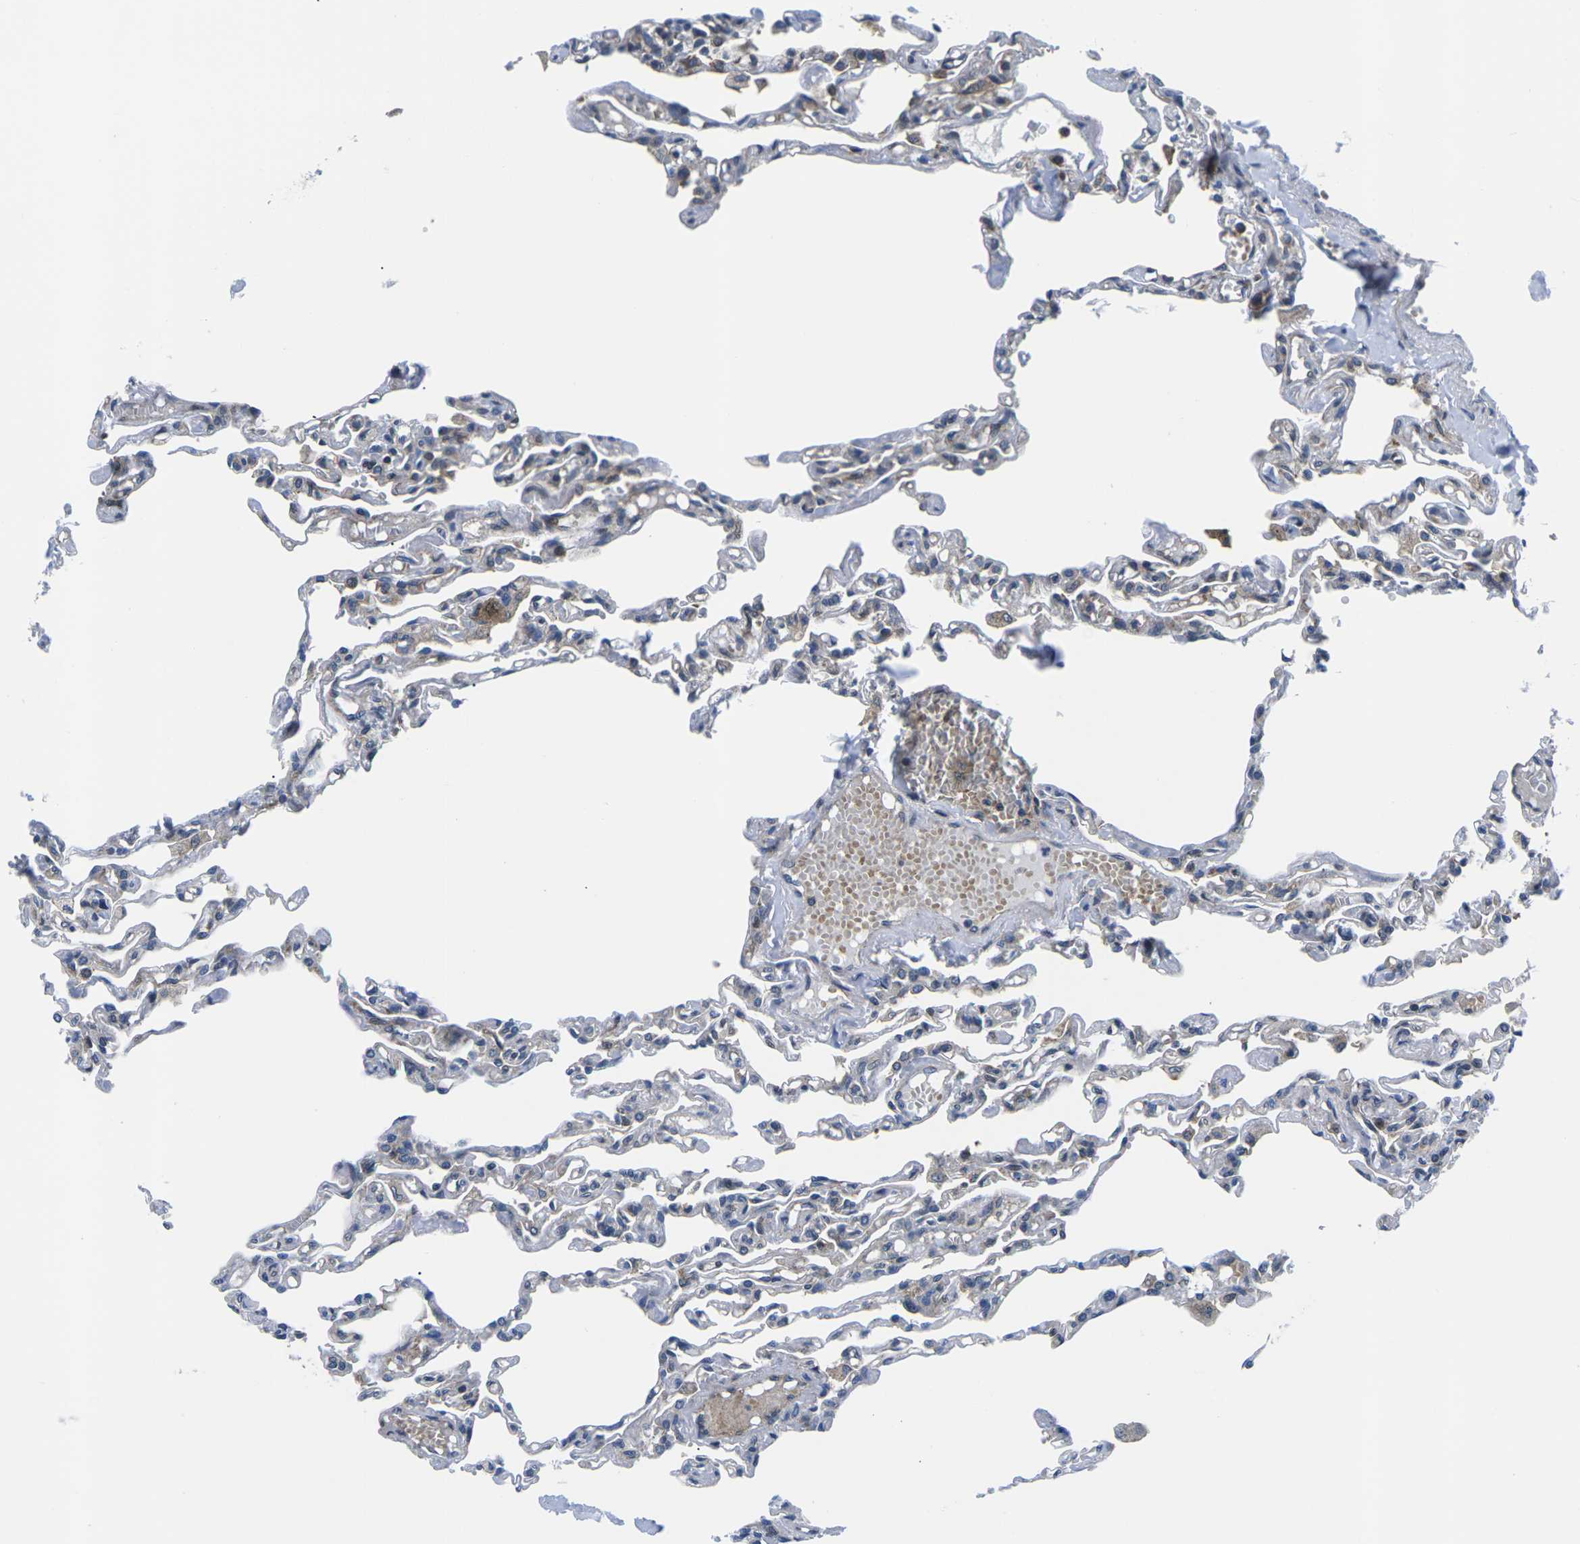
{"staining": {"intensity": "negative", "quantity": "none", "location": "none"}, "tissue": "lung", "cell_type": "Alveolar cells", "image_type": "normal", "snomed": [{"axis": "morphology", "description": "Normal tissue, NOS"}, {"axis": "topography", "description": "Lung"}], "caption": "Alveolar cells are negative for brown protein staining in benign lung. The staining is performed using DAB (3,3'-diaminobenzidine) brown chromogen with nuclei counter-stained in using hematoxylin.", "gene": "EIF4E", "patient": {"sex": "male", "age": 21}}